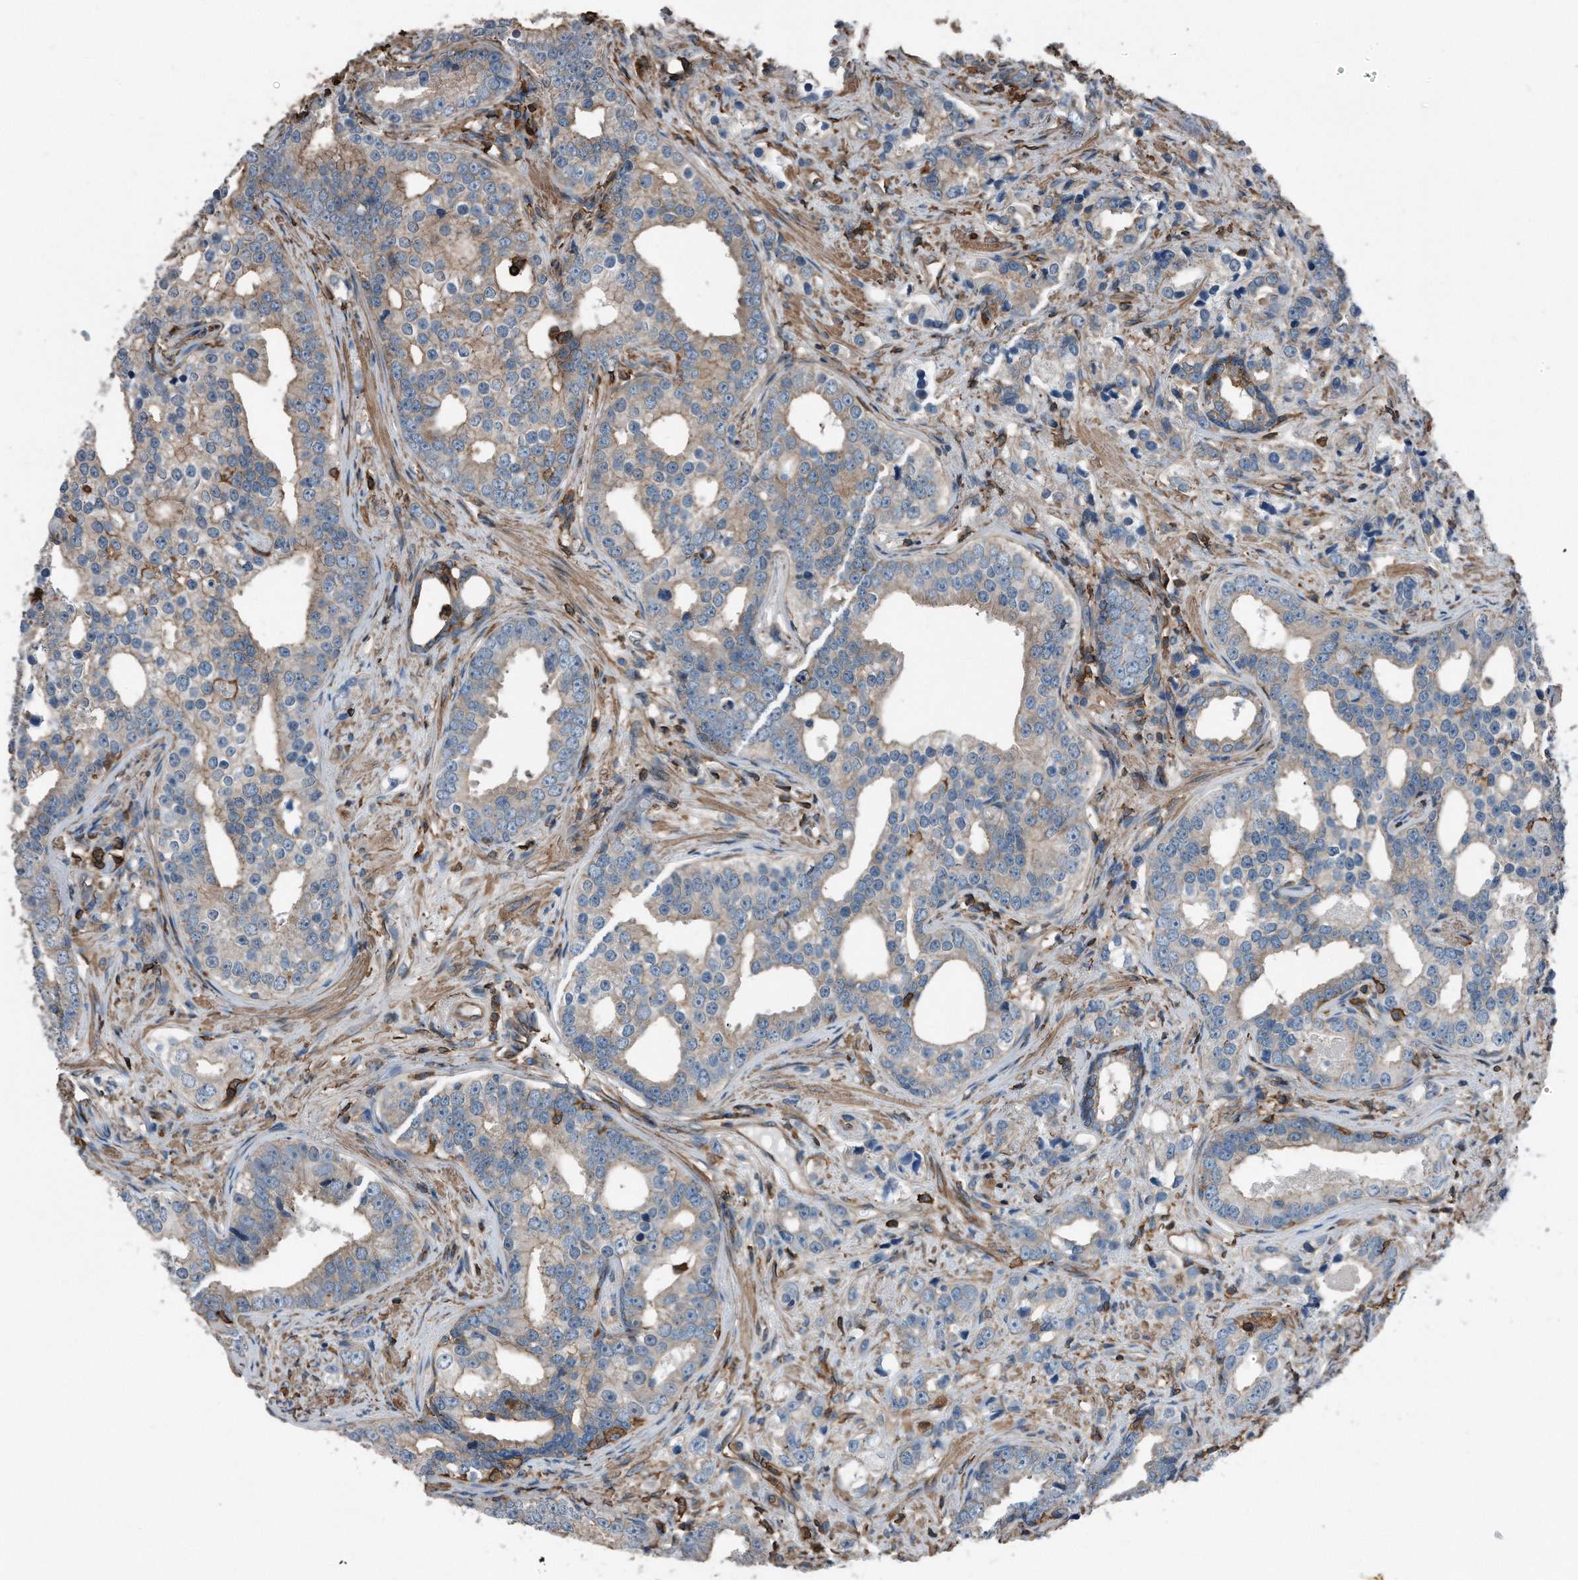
{"staining": {"intensity": "weak", "quantity": ">75%", "location": "cytoplasmic/membranous"}, "tissue": "prostate cancer", "cell_type": "Tumor cells", "image_type": "cancer", "snomed": [{"axis": "morphology", "description": "Adenocarcinoma, High grade"}, {"axis": "topography", "description": "Prostate"}], "caption": "An immunohistochemistry histopathology image of tumor tissue is shown. Protein staining in brown labels weak cytoplasmic/membranous positivity in prostate cancer within tumor cells.", "gene": "RSPO3", "patient": {"sex": "male", "age": 62}}